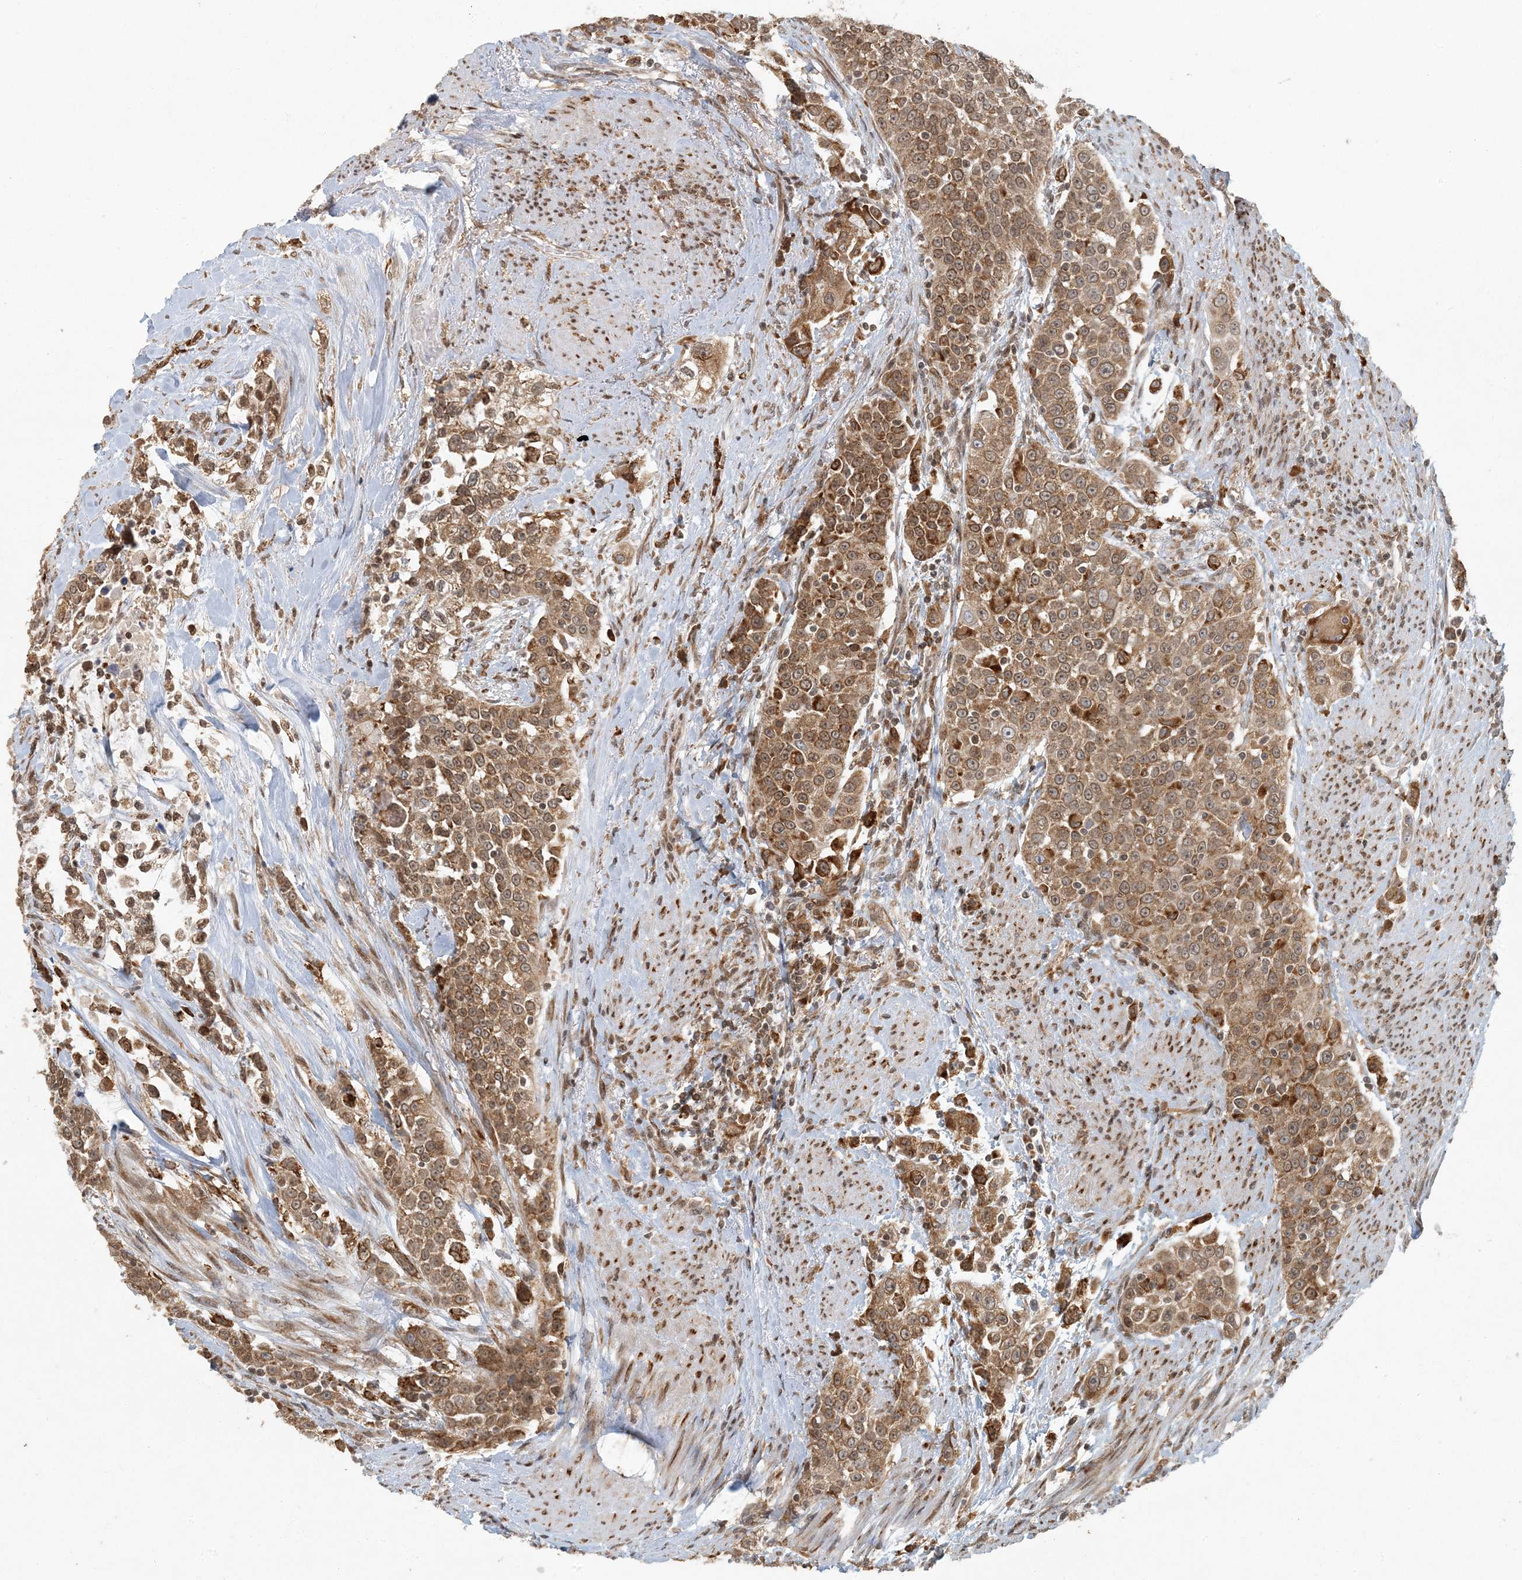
{"staining": {"intensity": "strong", "quantity": ">75%", "location": "cytoplasmic/membranous,nuclear"}, "tissue": "urothelial cancer", "cell_type": "Tumor cells", "image_type": "cancer", "snomed": [{"axis": "morphology", "description": "Urothelial carcinoma, High grade"}, {"axis": "topography", "description": "Urinary bladder"}], "caption": "Urothelial carcinoma (high-grade) tissue displays strong cytoplasmic/membranous and nuclear positivity in approximately >75% of tumor cells", "gene": "AK9", "patient": {"sex": "female", "age": 80}}